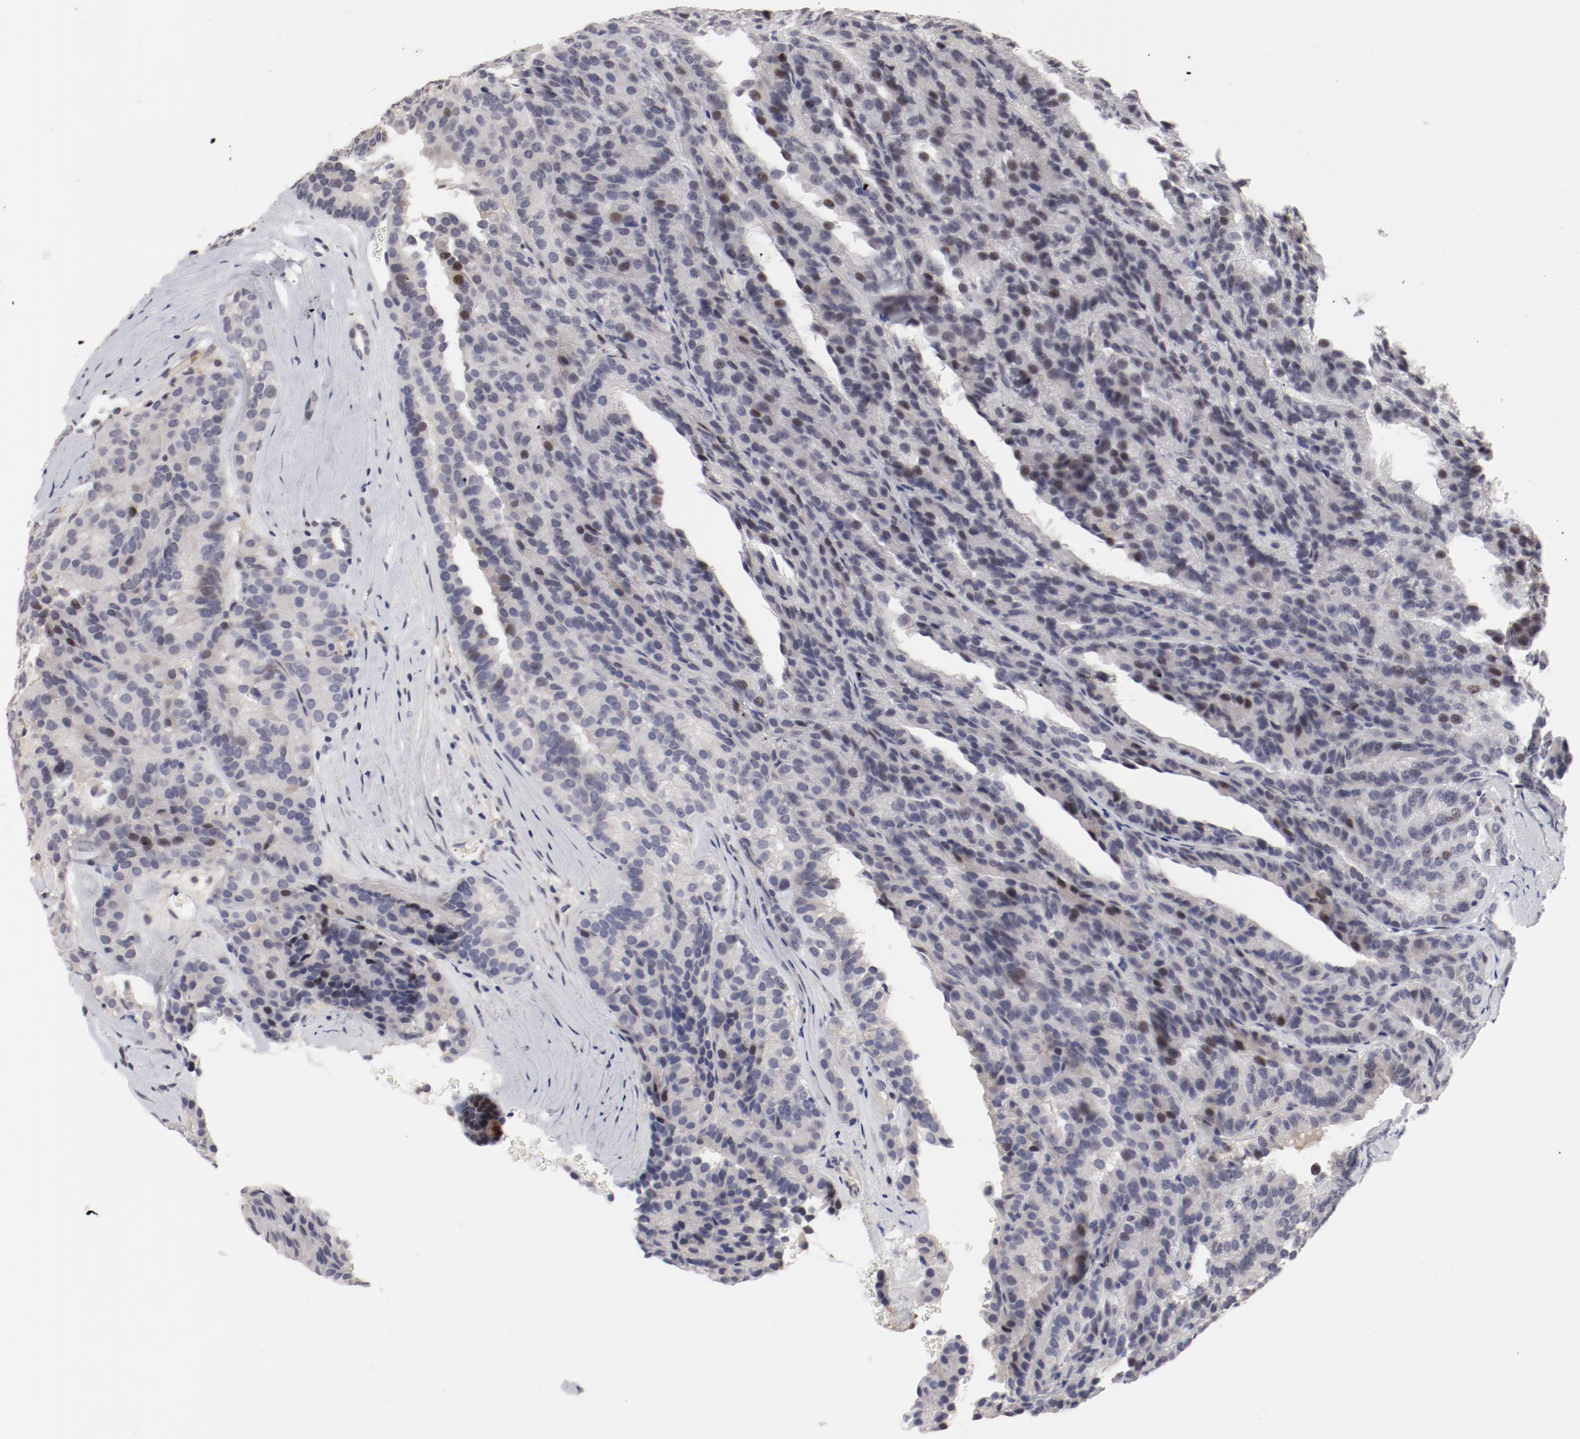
{"staining": {"intensity": "negative", "quantity": "none", "location": "none"}, "tissue": "renal cancer", "cell_type": "Tumor cells", "image_type": "cancer", "snomed": [{"axis": "morphology", "description": "Adenocarcinoma, NOS"}, {"axis": "topography", "description": "Kidney"}], "caption": "An image of adenocarcinoma (renal) stained for a protein displays no brown staining in tumor cells. The staining was performed using DAB to visualize the protein expression in brown, while the nuclei were stained in blue with hematoxylin (Magnification: 20x).", "gene": "FSCB", "patient": {"sex": "male", "age": 46}}